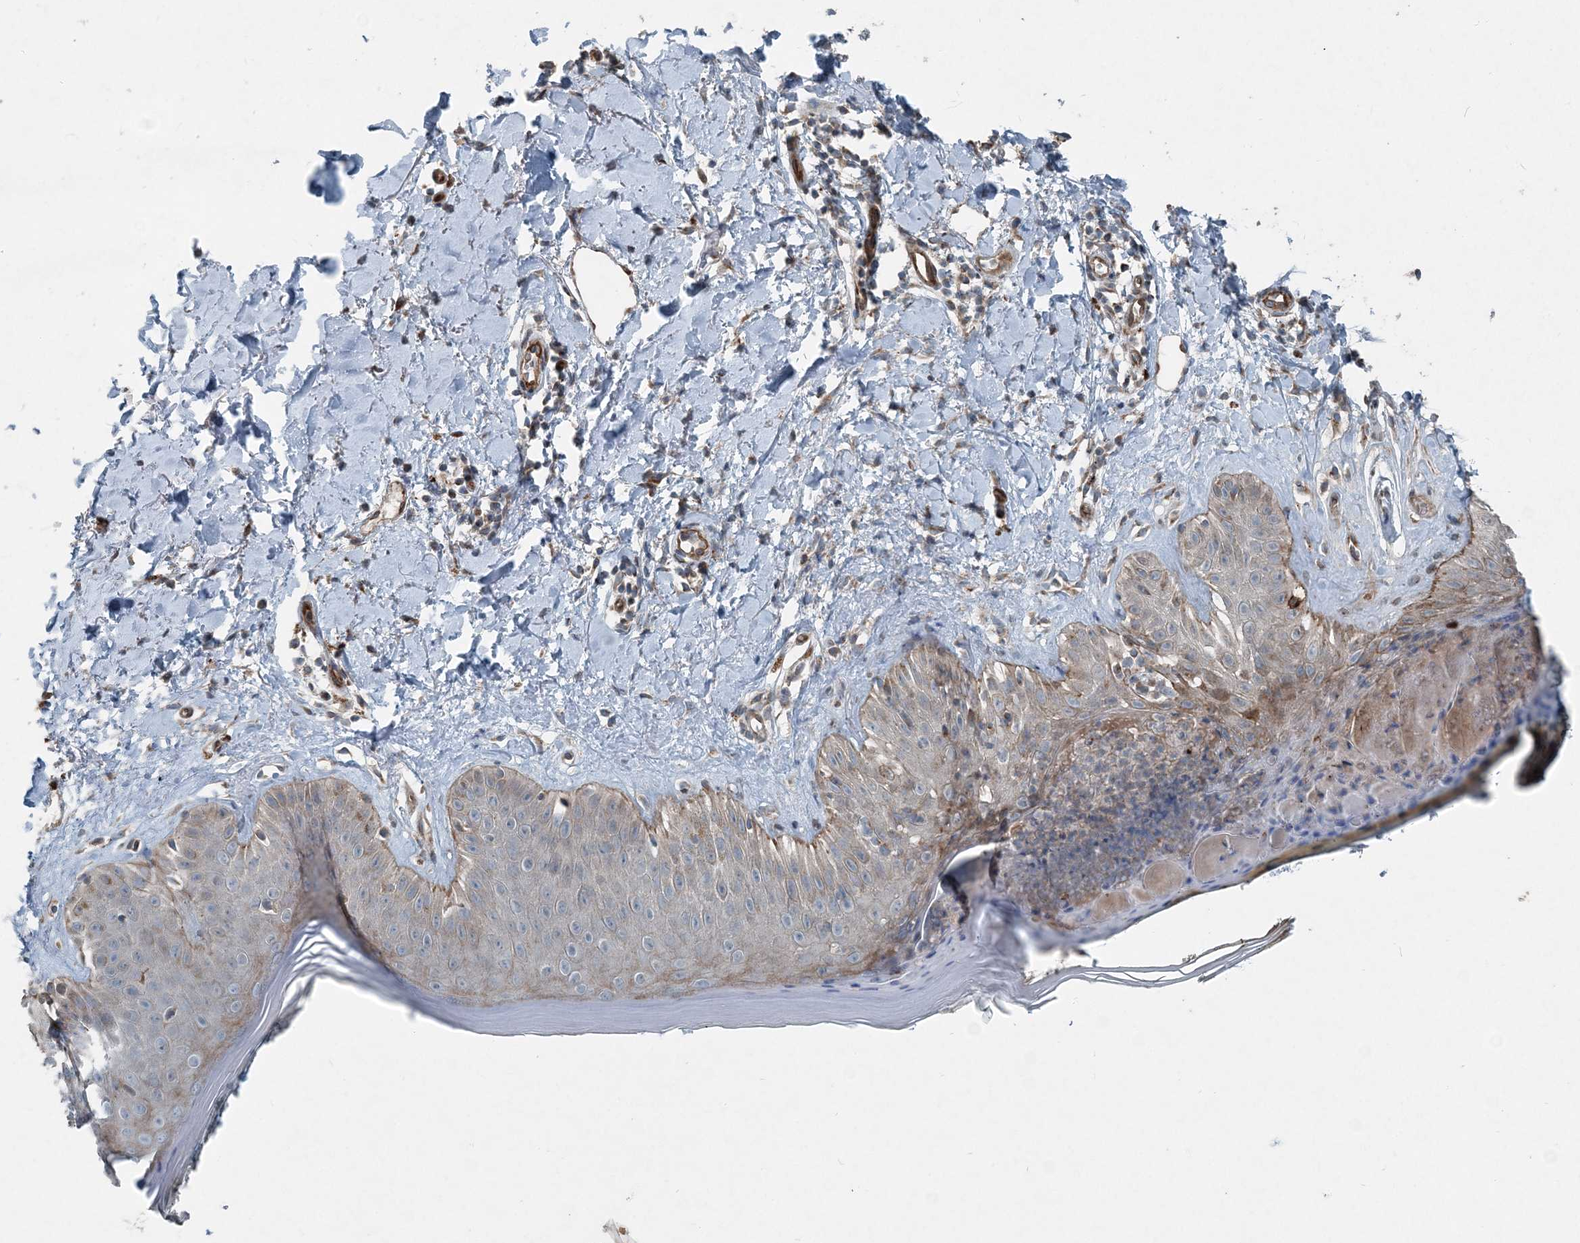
{"staining": {"intensity": "moderate", "quantity": ">75%", "location": "cytoplasmic/membranous"}, "tissue": "skin", "cell_type": "Fibroblasts", "image_type": "normal", "snomed": [{"axis": "morphology", "description": "Normal tissue, NOS"}, {"axis": "topography", "description": "Skin"}], "caption": "Human skin stained with a brown dye displays moderate cytoplasmic/membranous positive positivity in approximately >75% of fibroblasts.", "gene": "INTU", "patient": {"sex": "female", "age": 64}}